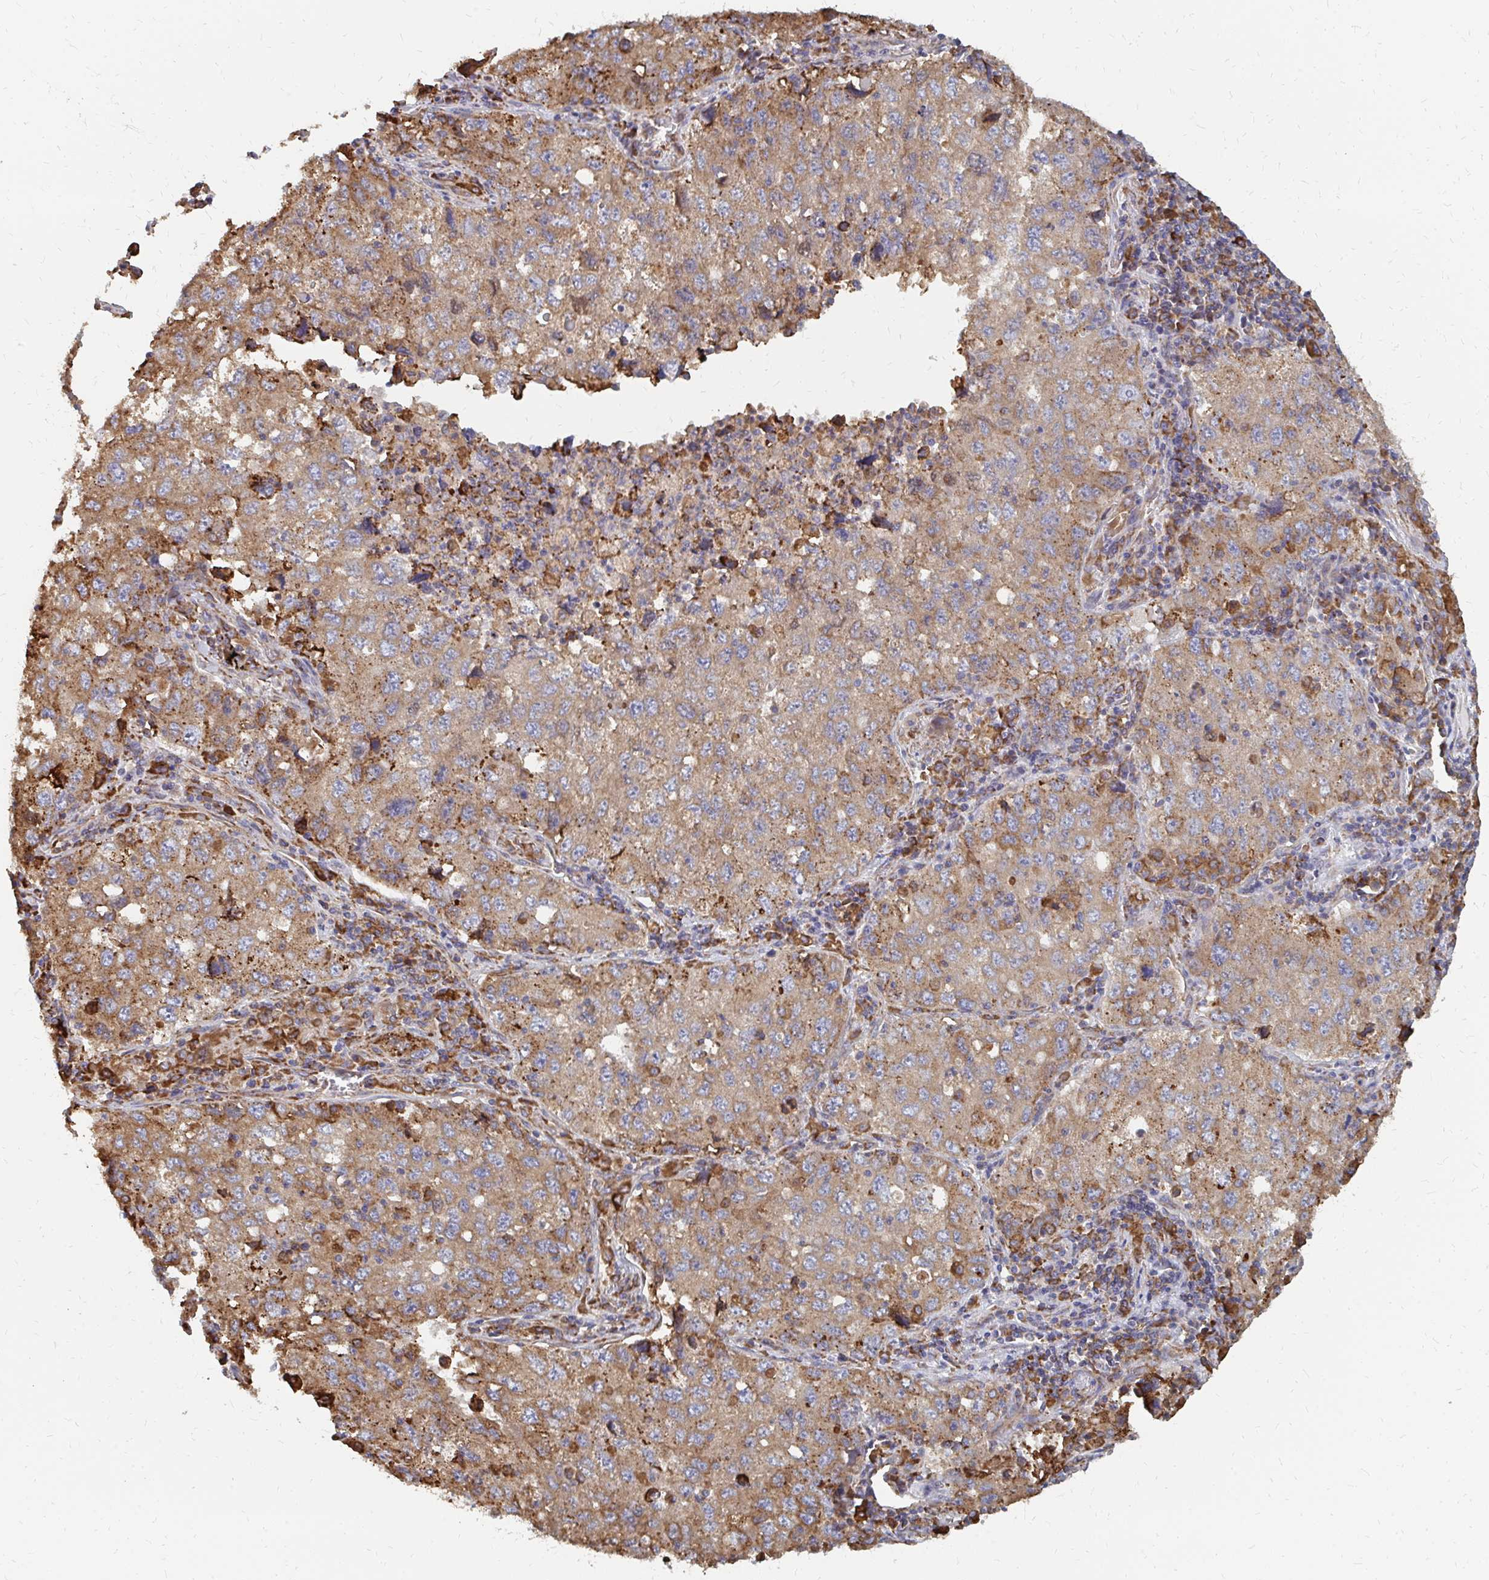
{"staining": {"intensity": "moderate", "quantity": ">75%", "location": "cytoplasmic/membranous"}, "tissue": "lung cancer", "cell_type": "Tumor cells", "image_type": "cancer", "snomed": [{"axis": "morphology", "description": "Adenocarcinoma, NOS"}, {"axis": "topography", "description": "Lung"}], "caption": "Moderate cytoplasmic/membranous protein staining is seen in approximately >75% of tumor cells in lung cancer.", "gene": "PPP1R13L", "patient": {"sex": "female", "age": 57}}